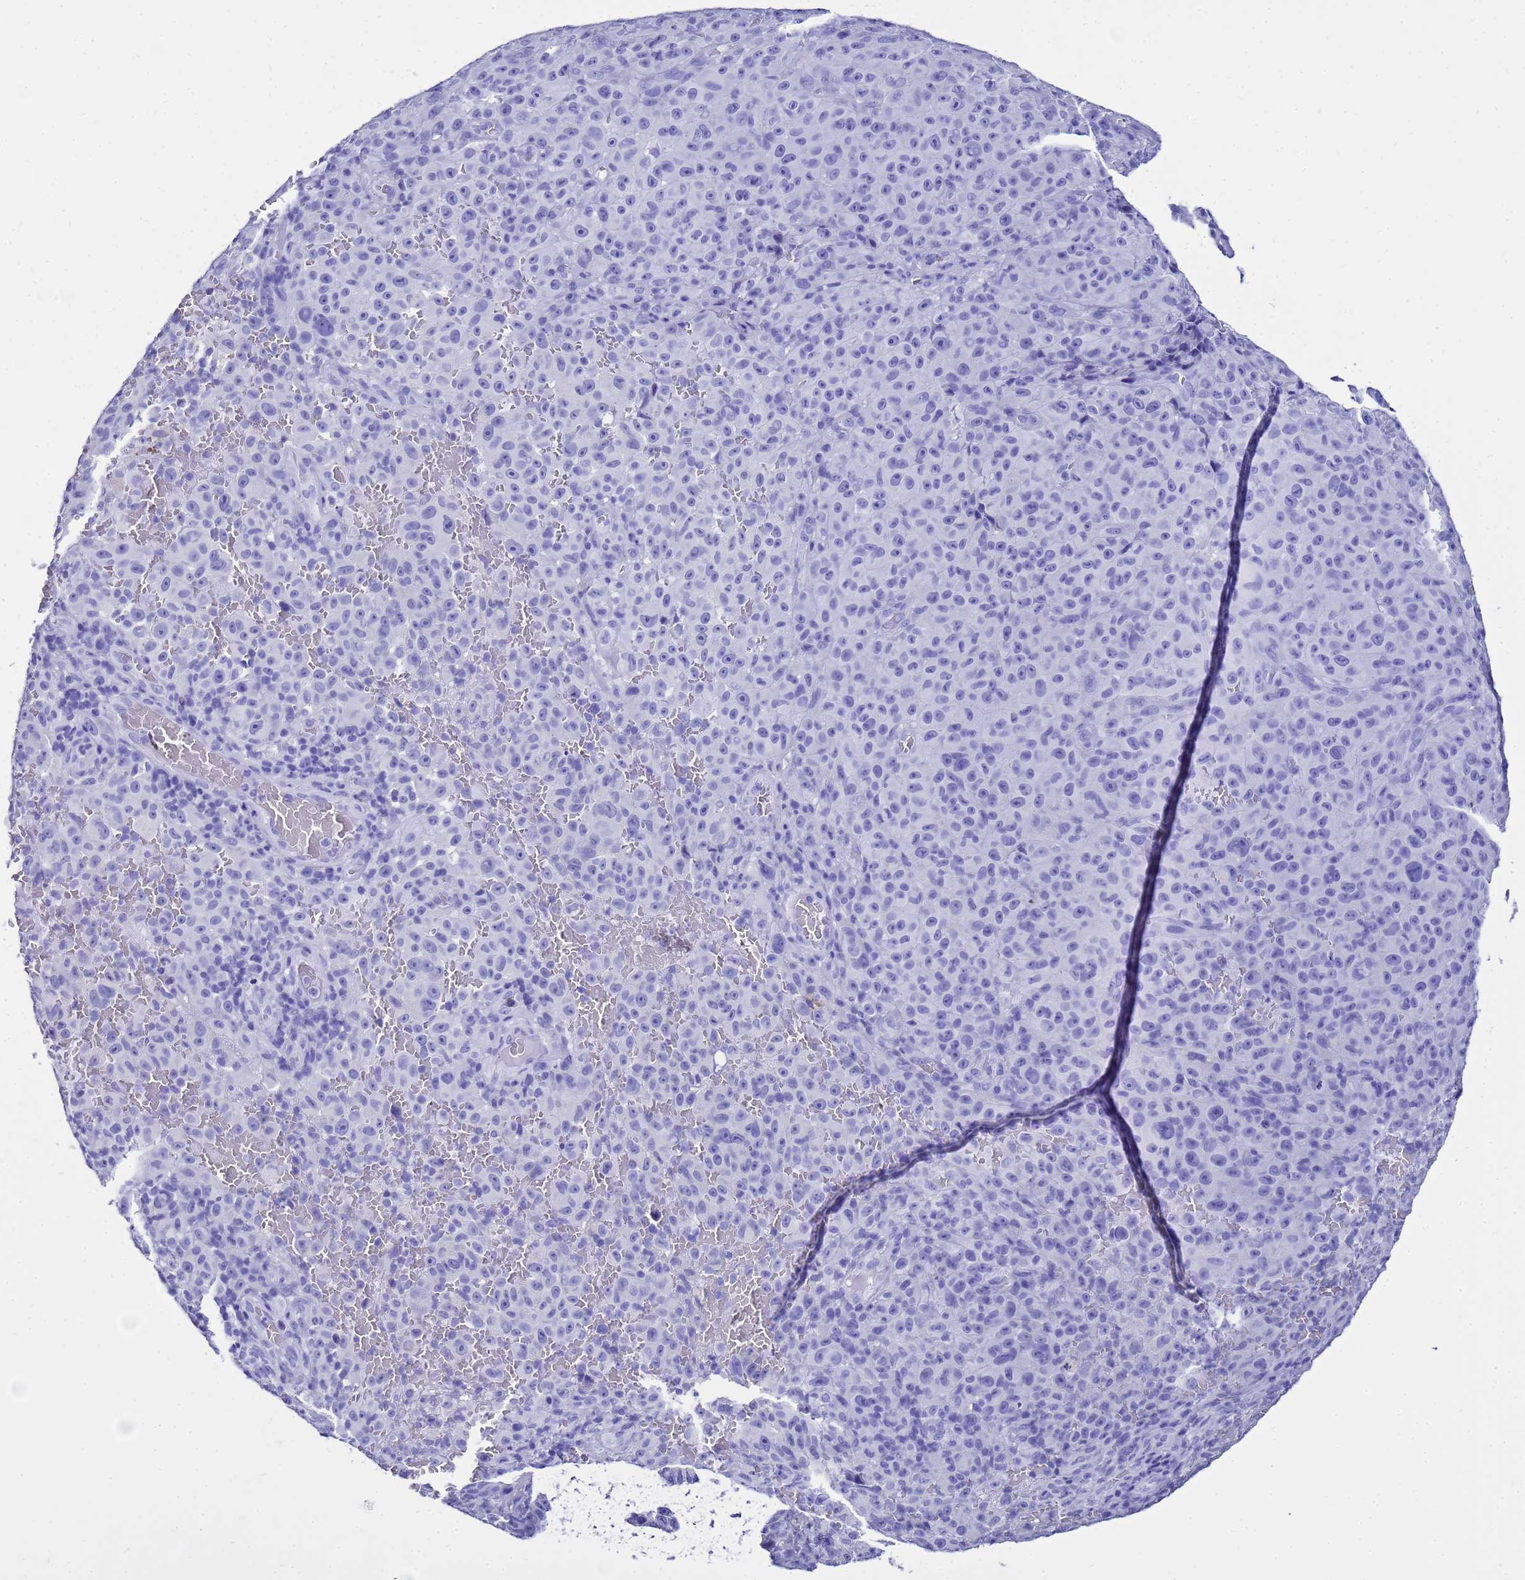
{"staining": {"intensity": "negative", "quantity": "none", "location": "none"}, "tissue": "melanoma", "cell_type": "Tumor cells", "image_type": "cancer", "snomed": [{"axis": "morphology", "description": "Malignant melanoma, NOS"}, {"axis": "topography", "description": "Skin"}], "caption": "Immunohistochemistry (IHC) photomicrograph of human melanoma stained for a protein (brown), which shows no expression in tumor cells.", "gene": "LIPF", "patient": {"sex": "female", "age": 82}}